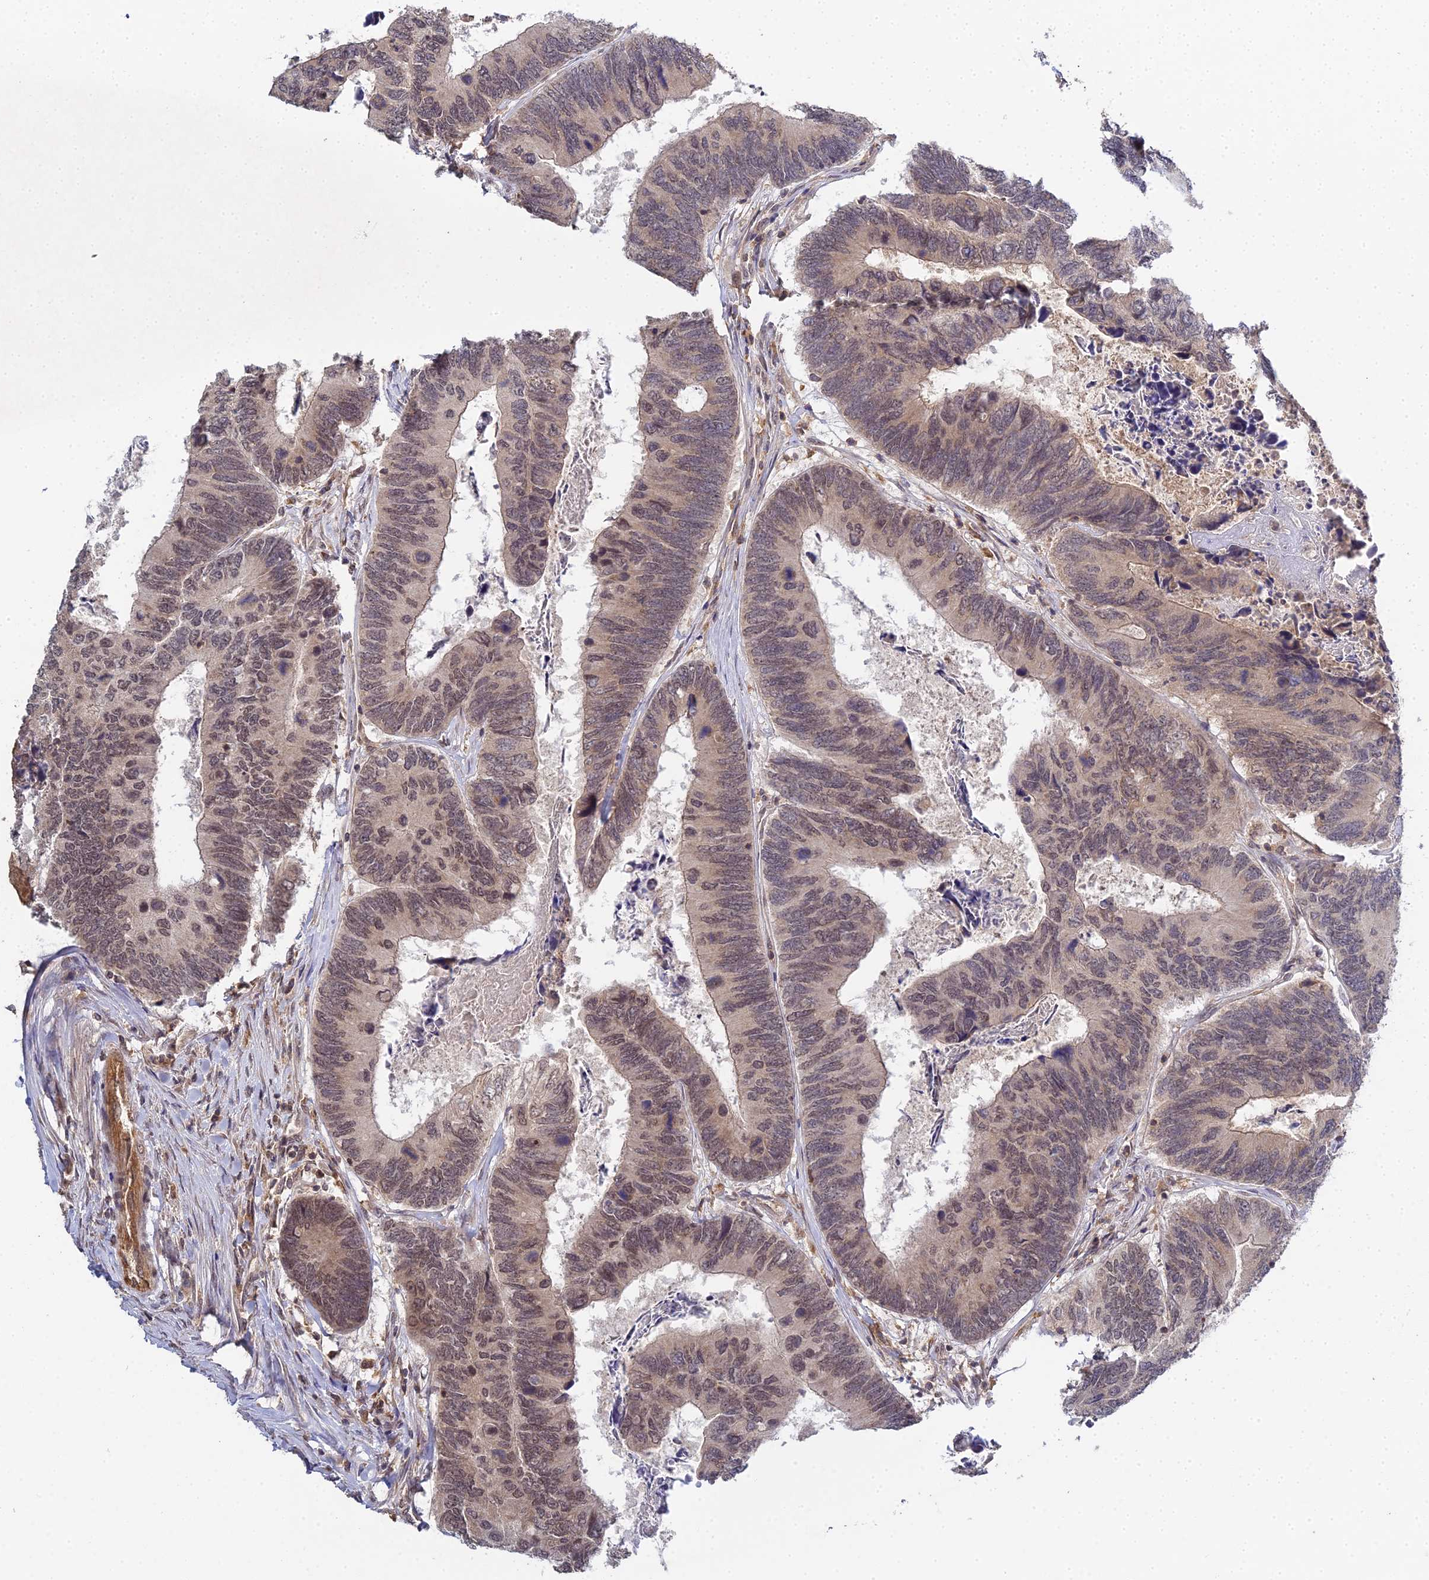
{"staining": {"intensity": "moderate", "quantity": ">75%", "location": "nuclear"}, "tissue": "colorectal cancer", "cell_type": "Tumor cells", "image_type": "cancer", "snomed": [{"axis": "morphology", "description": "Adenocarcinoma, NOS"}, {"axis": "topography", "description": "Colon"}], "caption": "Moderate nuclear positivity is seen in approximately >75% of tumor cells in colorectal adenocarcinoma. The staining was performed using DAB (3,3'-diaminobenzidine) to visualize the protein expression in brown, while the nuclei were stained in blue with hematoxylin (Magnification: 20x).", "gene": "TPRX1", "patient": {"sex": "female", "age": 67}}